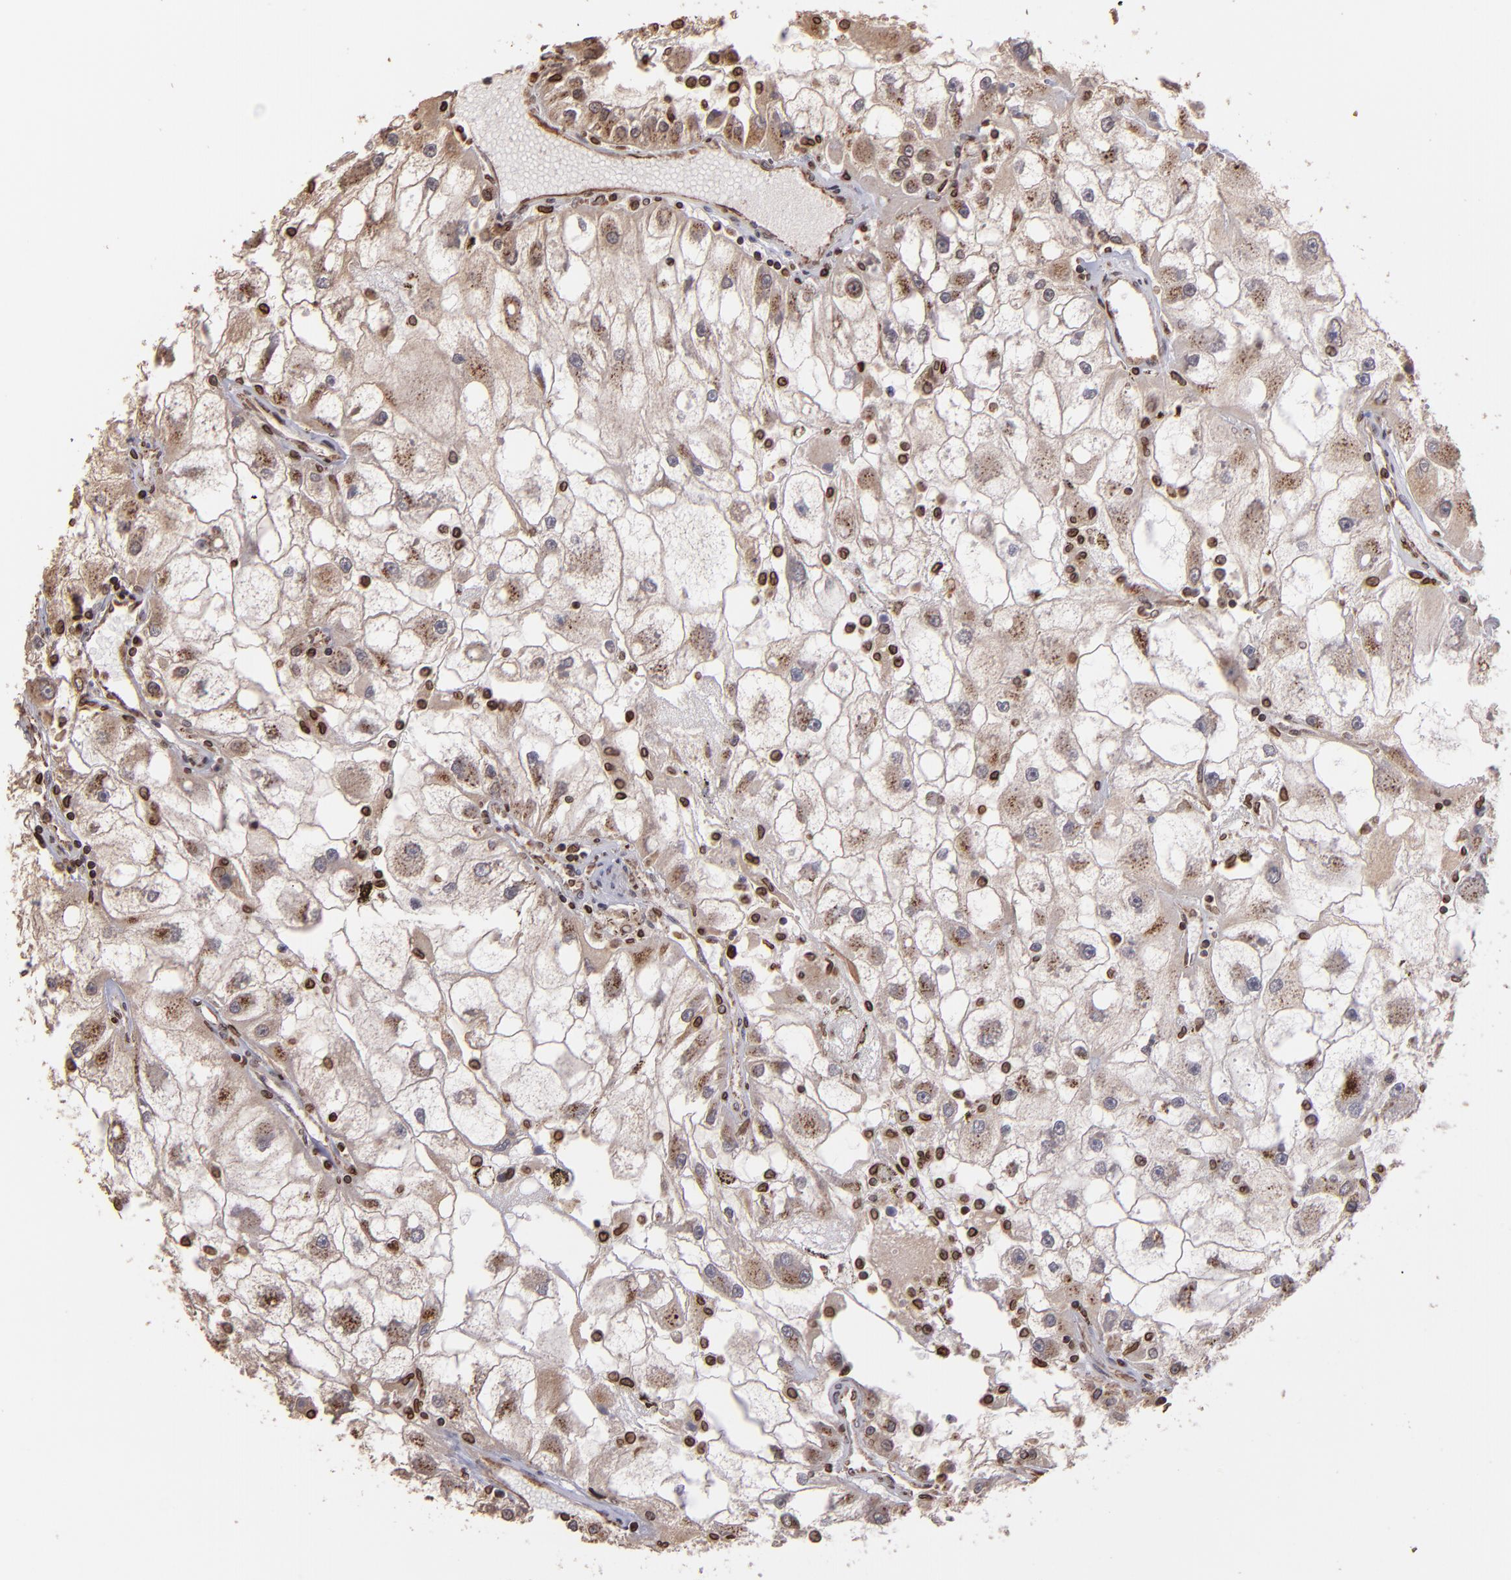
{"staining": {"intensity": "moderate", "quantity": "25%-75%", "location": "cytoplasmic/membranous"}, "tissue": "renal cancer", "cell_type": "Tumor cells", "image_type": "cancer", "snomed": [{"axis": "morphology", "description": "Adenocarcinoma, NOS"}, {"axis": "topography", "description": "Kidney"}], "caption": "Tumor cells display moderate cytoplasmic/membranous staining in approximately 25%-75% of cells in renal cancer (adenocarcinoma).", "gene": "TRIP11", "patient": {"sex": "female", "age": 73}}